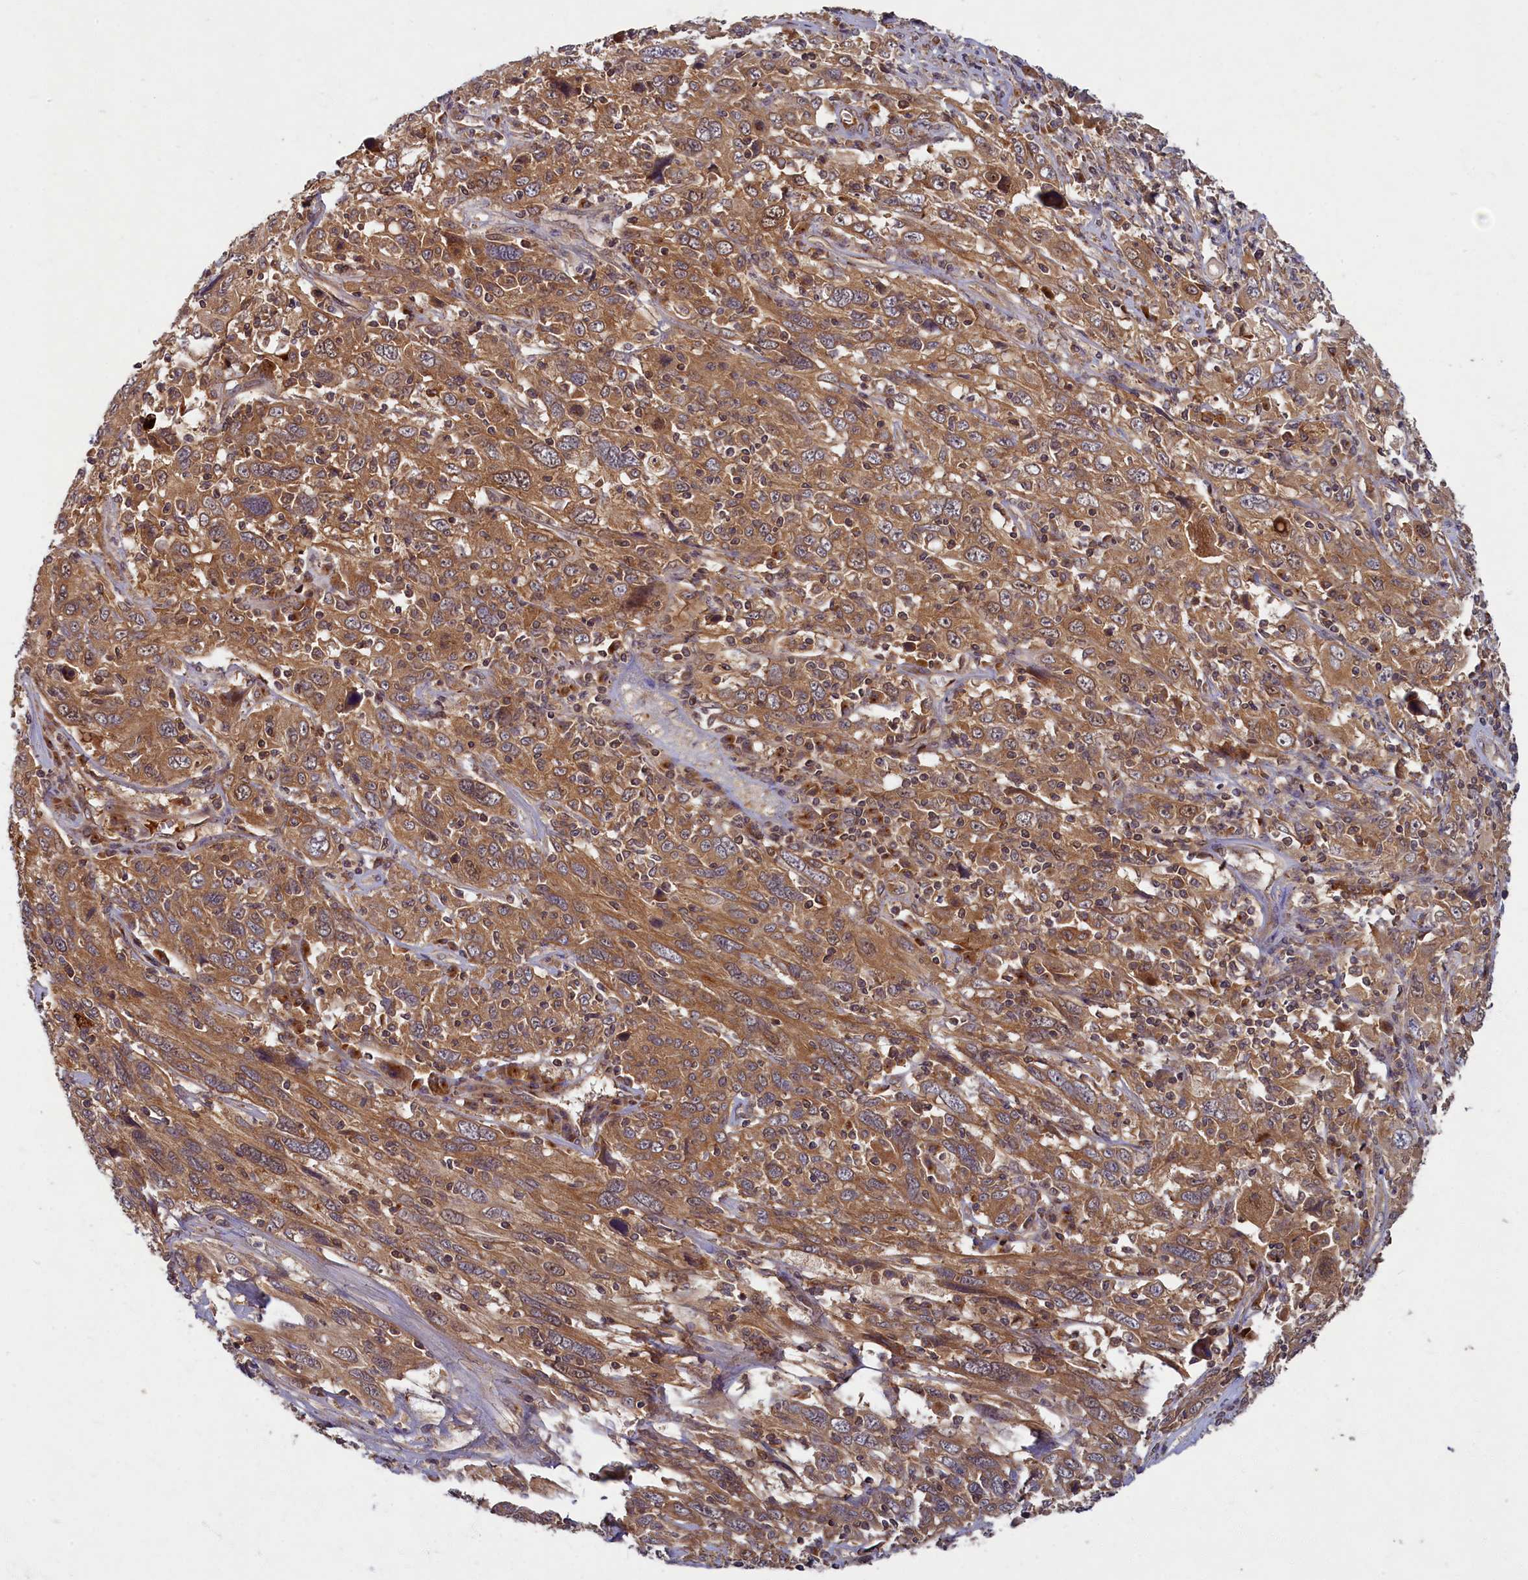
{"staining": {"intensity": "moderate", "quantity": ">75%", "location": "cytoplasmic/membranous"}, "tissue": "cervical cancer", "cell_type": "Tumor cells", "image_type": "cancer", "snomed": [{"axis": "morphology", "description": "Squamous cell carcinoma, NOS"}, {"axis": "topography", "description": "Cervix"}], "caption": "A brown stain labels moderate cytoplasmic/membranous expression of a protein in human squamous cell carcinoma (cervical) tumor cells. The staining was performed using DAB, with brown indicating positive protein expression. Nuclei are stained blue with hematoxylin.", "gene": "BICD1", "patient": {"sex": "female", "age": 46}}